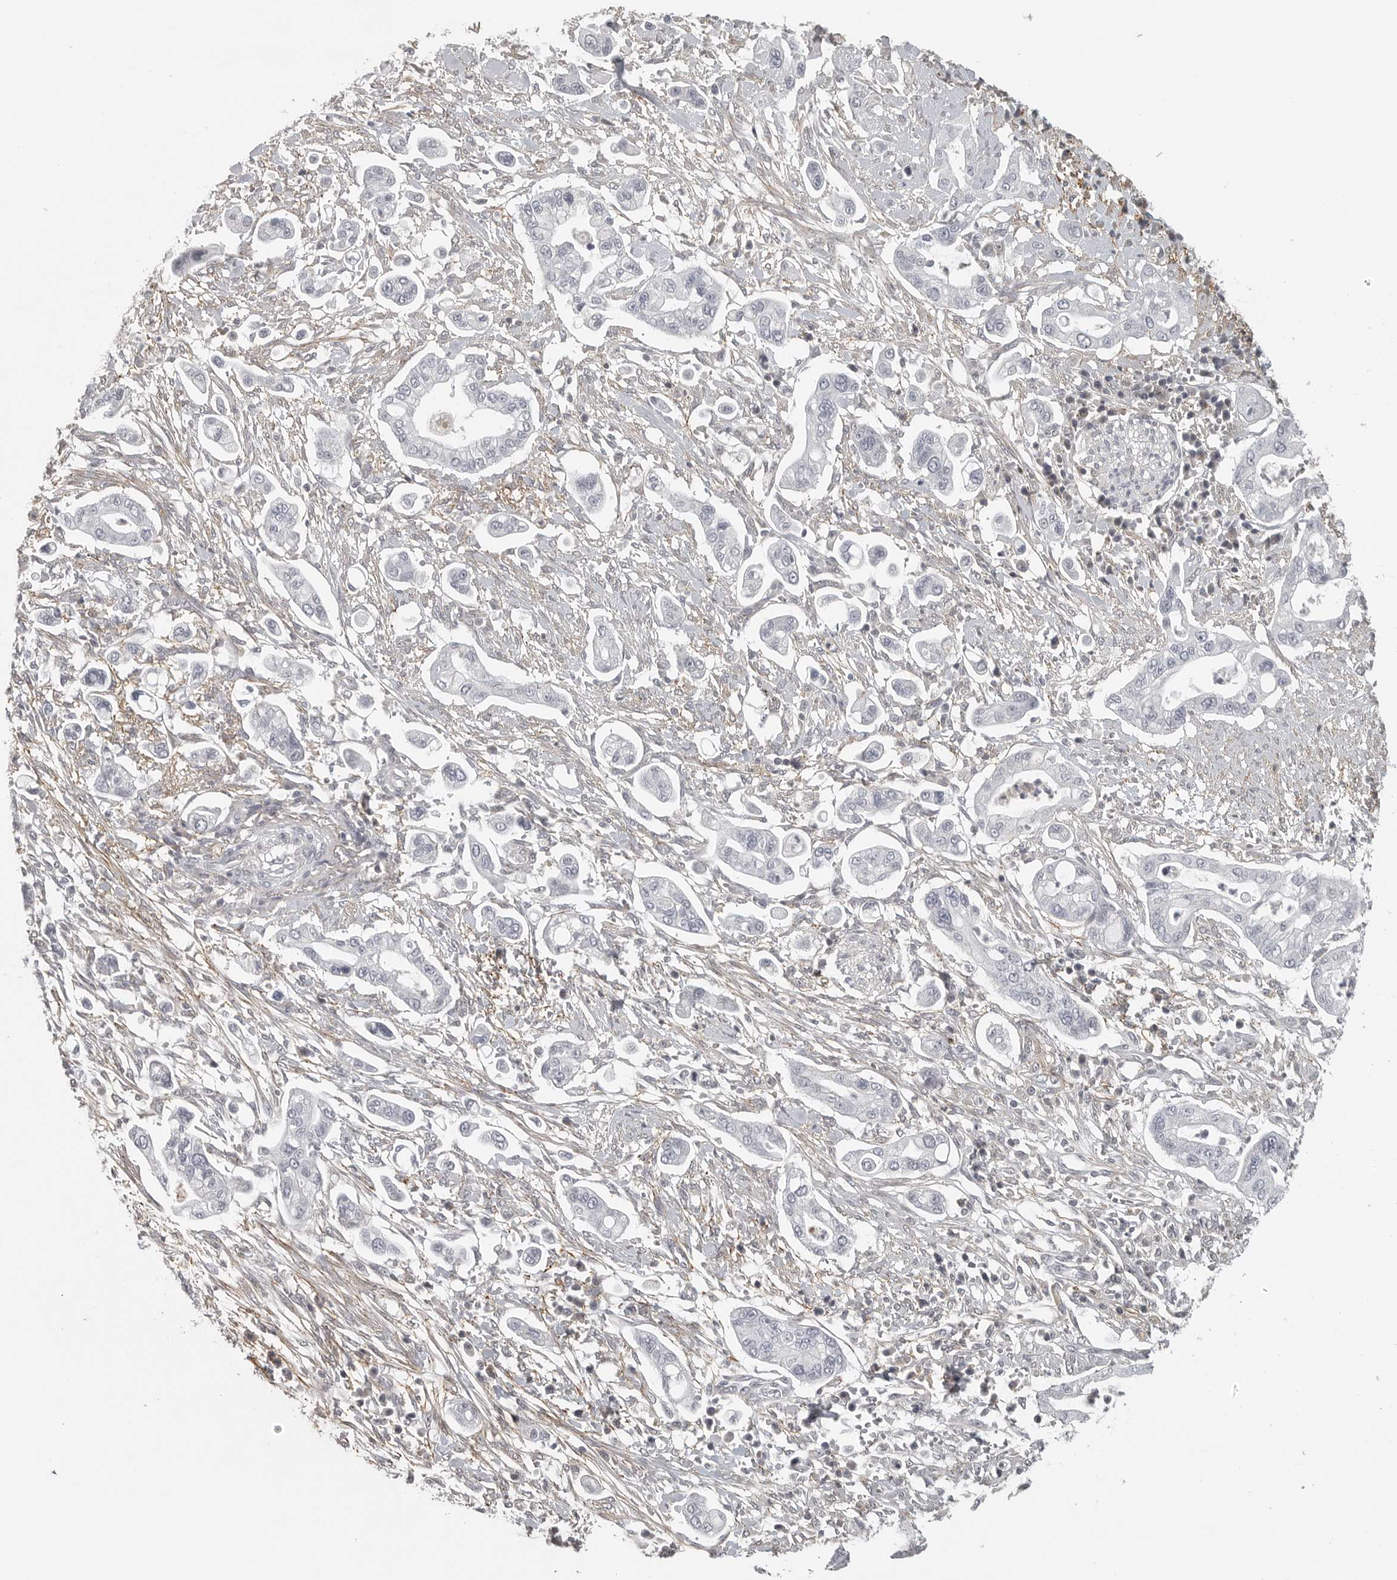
{"staining": {"intensity": "negative", "quantity": "none", "location": "none"}, "tissue": "pancreatic cancer", "cell_type": "Tumor cells", "image_type": "cancer", "snomed": [{"axis": "morphology", "description": "Adenocarcinoma, NOS"}, {"axis": "topography", "description": "Pancreas"}], "caption": "A histopathology image of human pancreatic adenocarcinoma is negative for staining in tumor cells.", "gene": "UROD", "patient": {"sex": "male", "age": 68}}